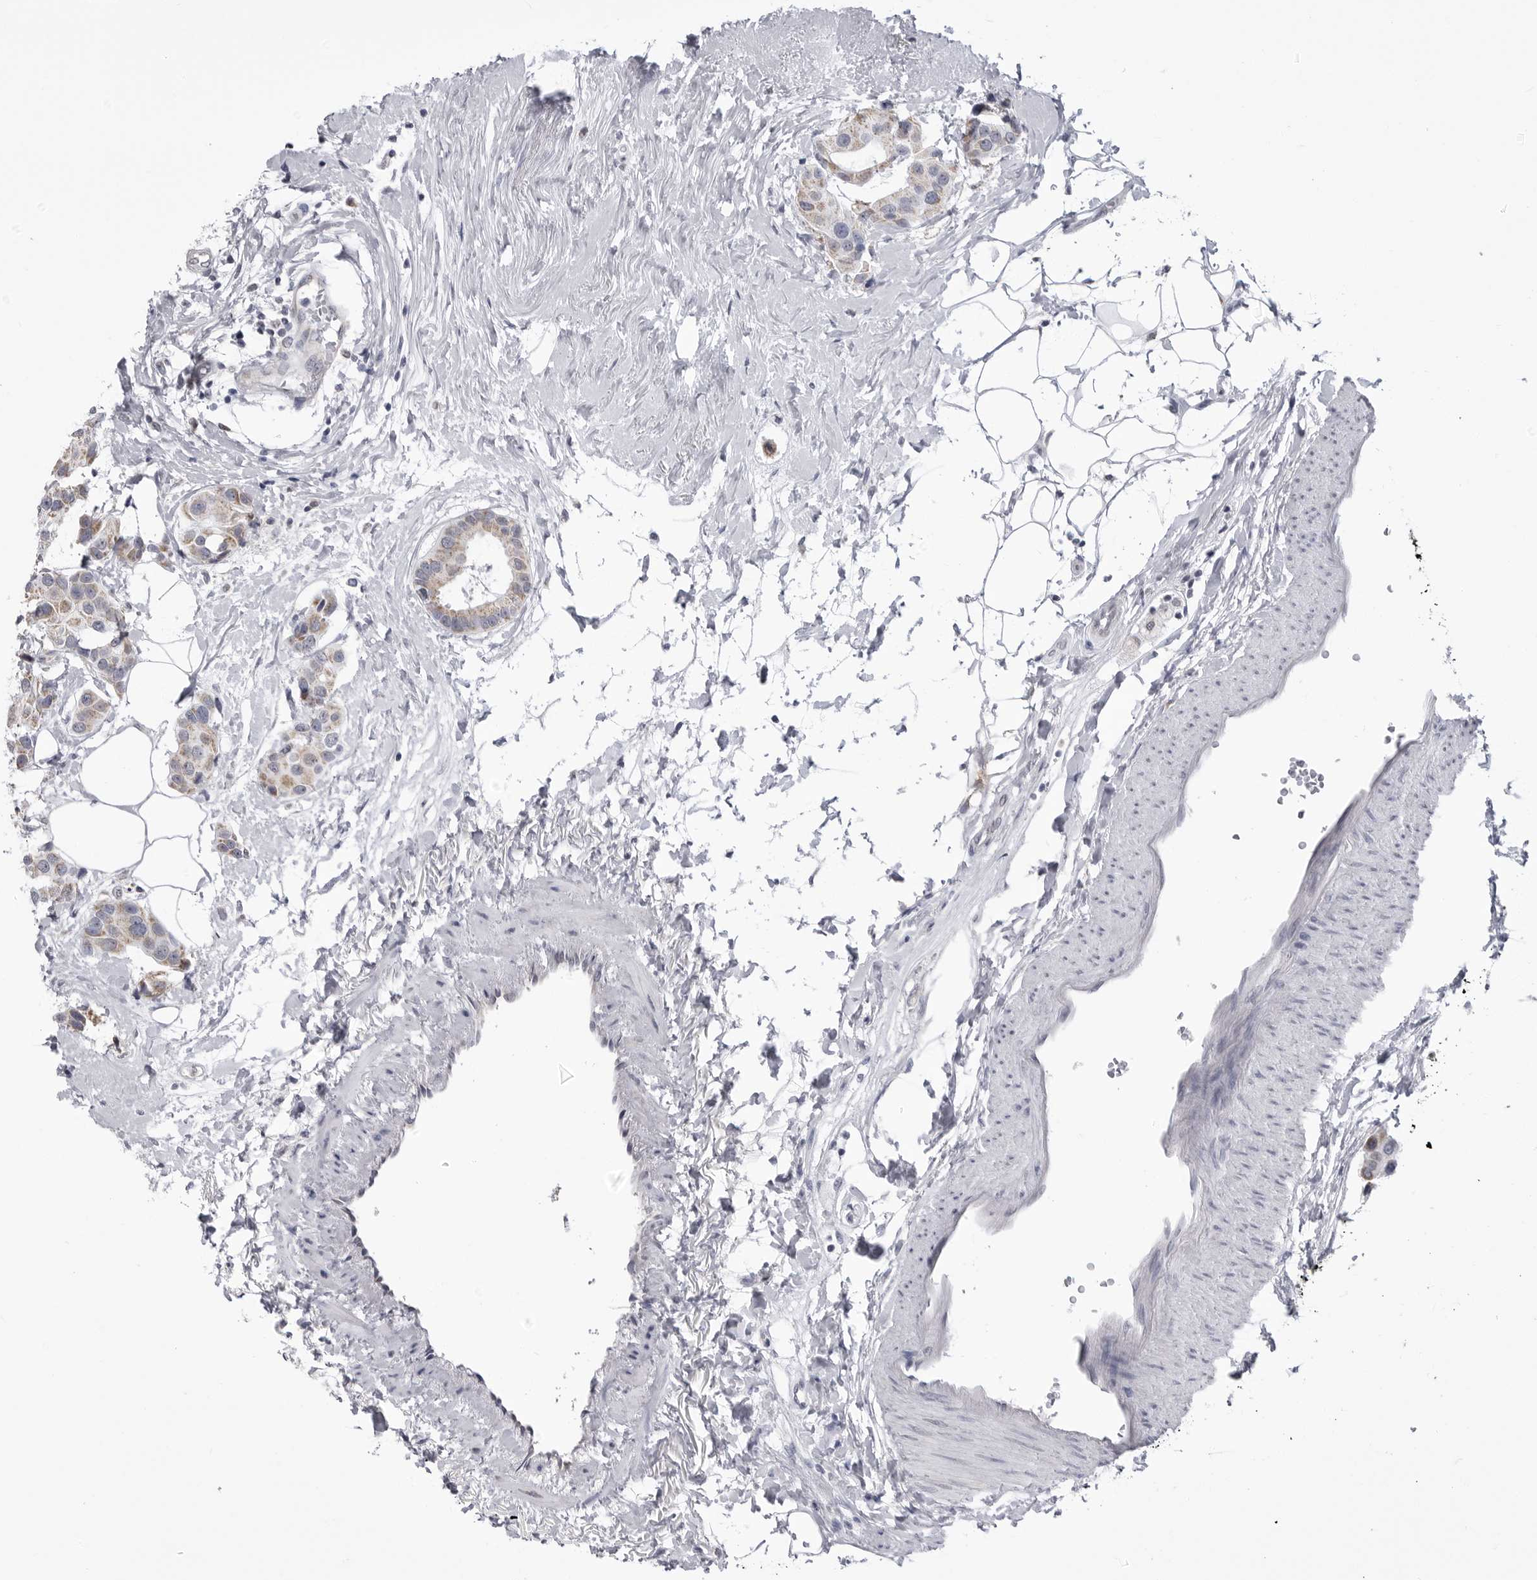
{"staining": {"intensity": "weak", "quantity": "25%-75%", "location": "cytoplasmic/membranous"}, "tissue": "breast cancer", "cell_type": "Tumor cells", "image_type": "cancer", "snomed": [{"axis": "morphology", "description": "Normal tissue, NOS"}, {"axis": "morphology", "description": "Duct carcinoma"}, {"axis": "topography", "description": "Breast"}], "caption": "A high-resolution photomicrograph shows immunohistochemistry (IHC) staining of breast cancer (infiltrating ductal carcinoma), which exhibits weak cytoplasmic/membranous expression in approximately 25%-75% of tumor cells. The protein of interest is stained brown, and the nuclei are stained in blue (DAB IHC with brightfield microscopy, high magnification).", "gene": "FH", "patient": {"sex": "female", "age": 39}}